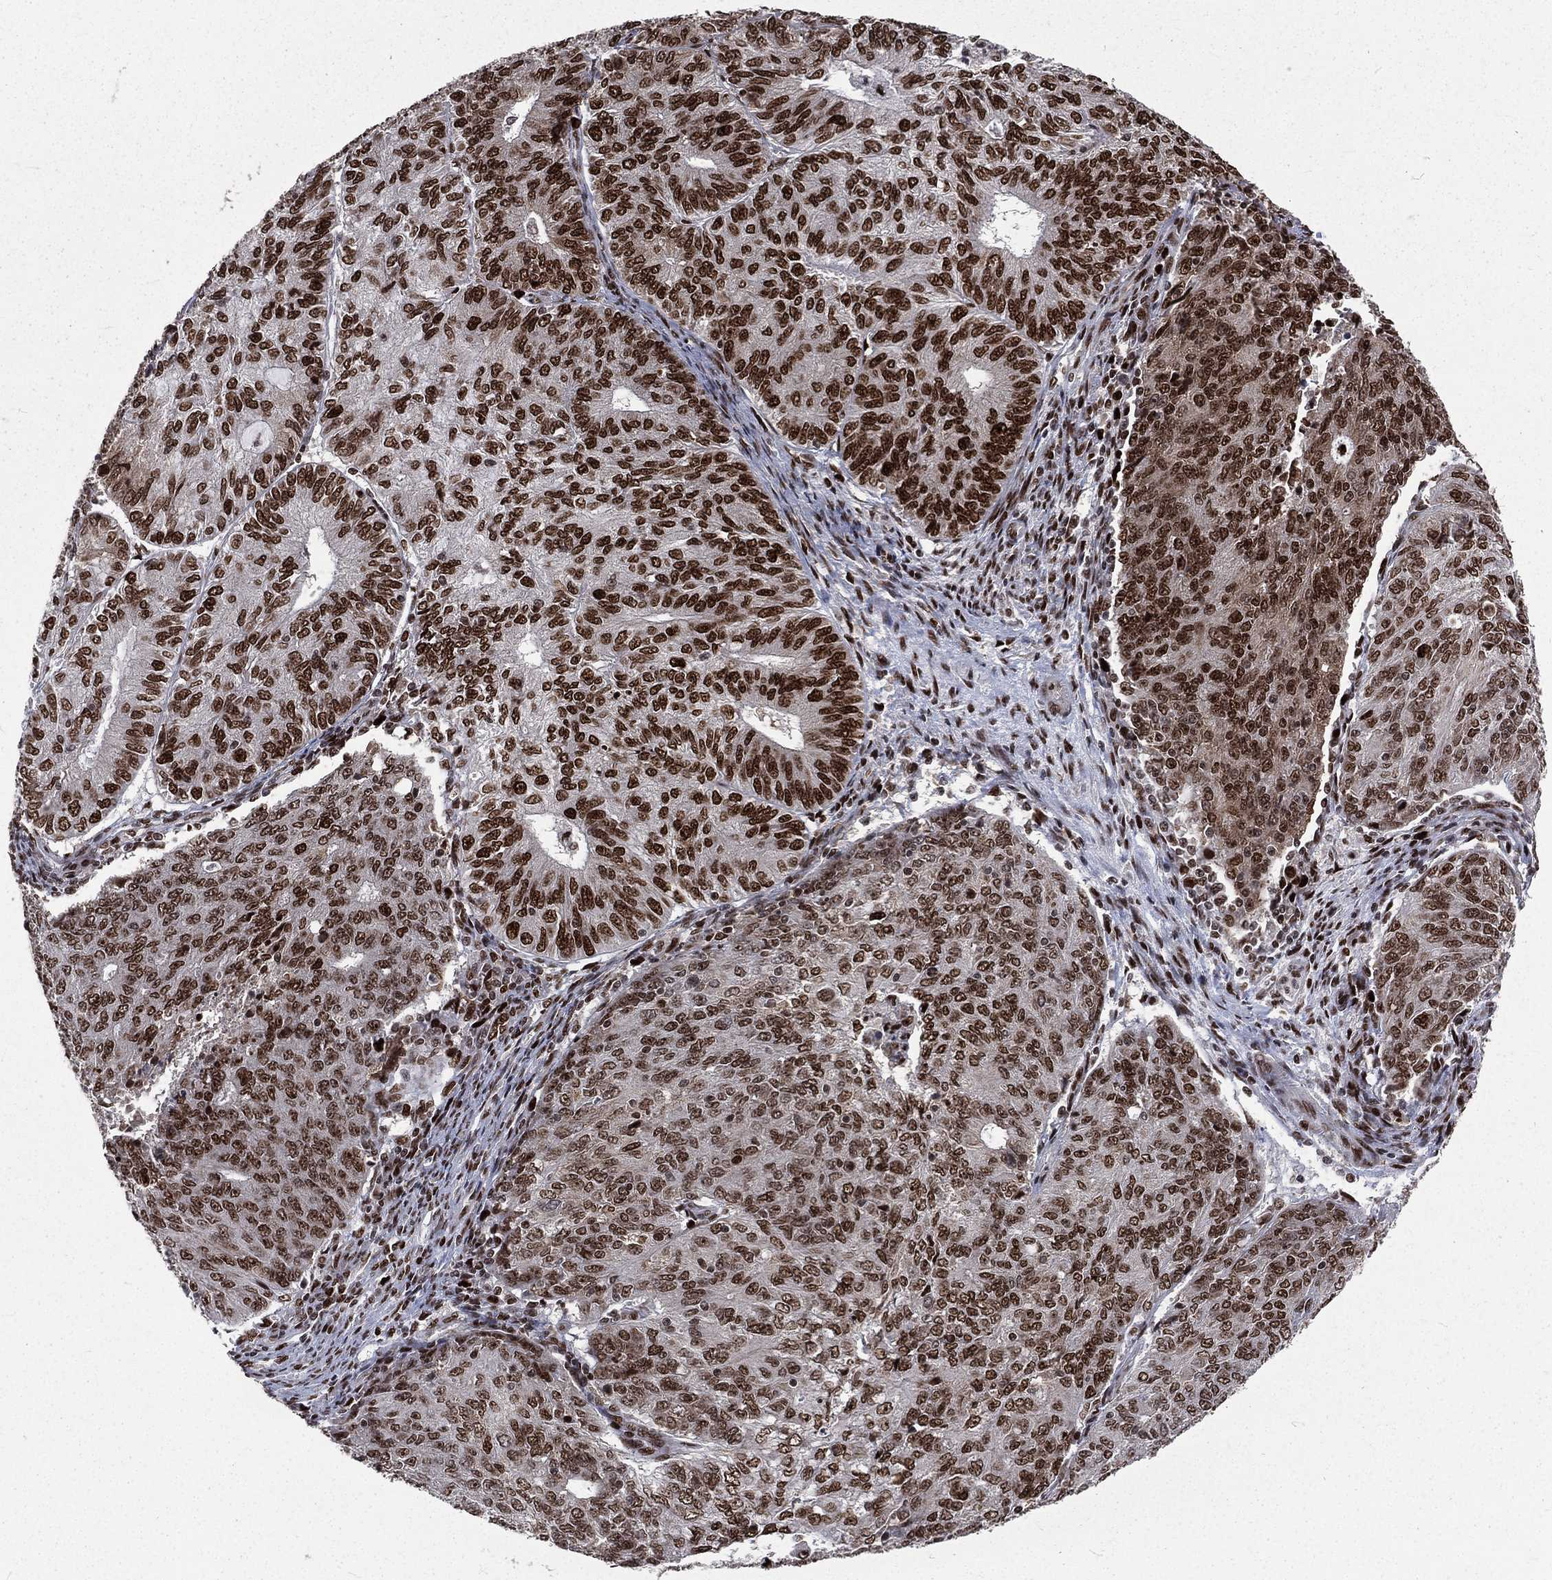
{"staining": {"intensity": "strong", "quantity": ">75%", "location": "nuclear"}, "tissue": "endometrial cancer", "cell_type": "Tumor cells", "image_type": "cancer", "snomed": [{"axis": "morphology", "description": "Adenocarcinoma, NOS"}, {"axis": "topography", "description": "Endometrium"}], "caption": "Immunohistochemical staining of human endometrial adenocarcinoma displays strong nuclear protein staining in about >75% of tumor cells.", "gene": "POLB", "patient": {"sex": "female", "age": 82}}